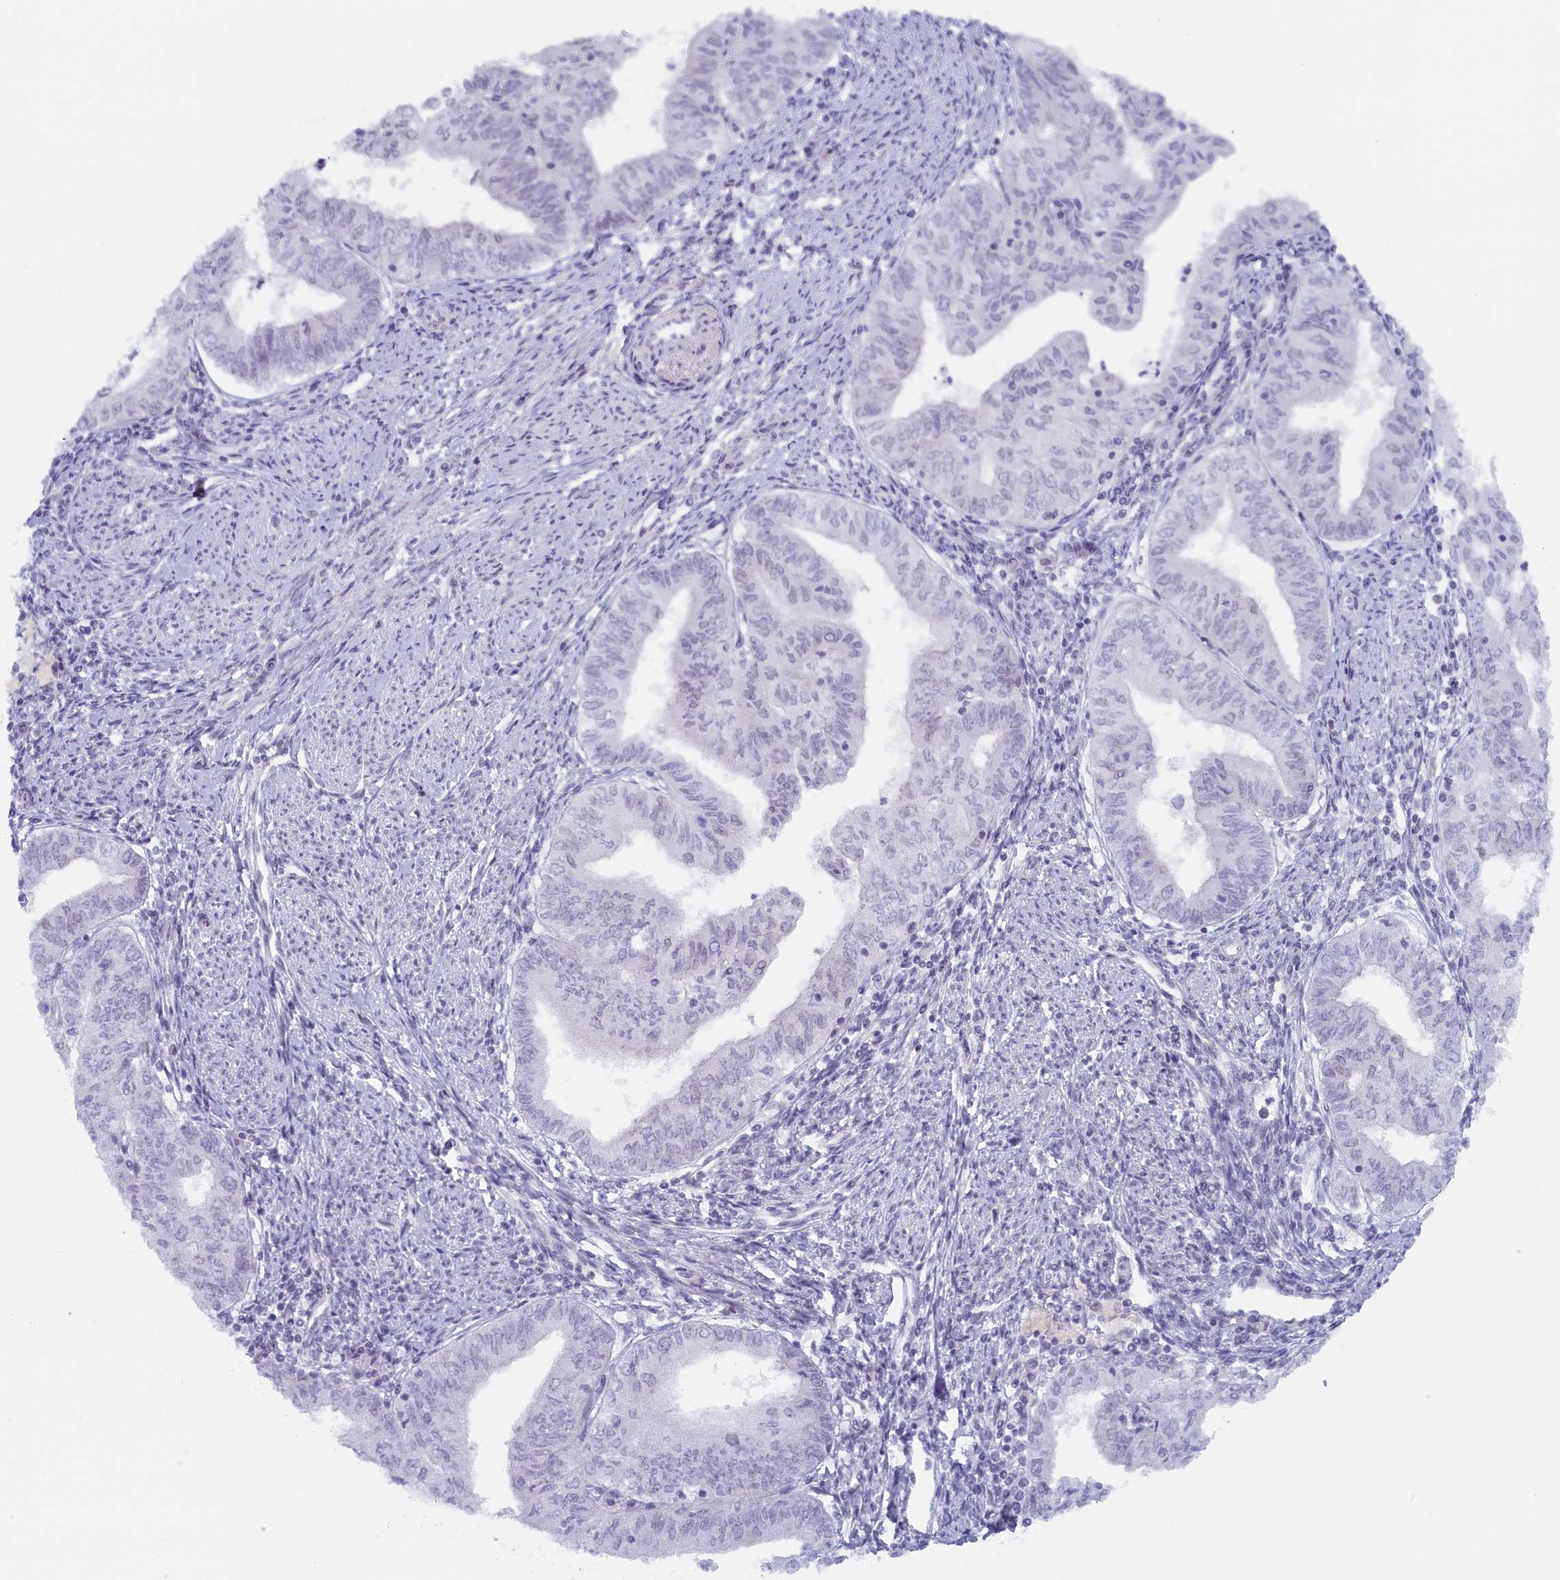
{"staining": {"intensity": "negative", "quantity": "none", "location": "none"}, "tissue": "endometrial cancer", "cell_type": "Tumor cells", "image_type": "cancer", "snomed": [{"axis": "morphology", "description": "Adenocarcinoma, NOS"}, {"axis": "topography", "description": "Endometrium"}], "caption": "Immunohistochemical staining of human endometrial cancer shows no significant staining in tumor cells.", "gene": "SEC31B", "patient": {"sex": "female", "age": 66}}